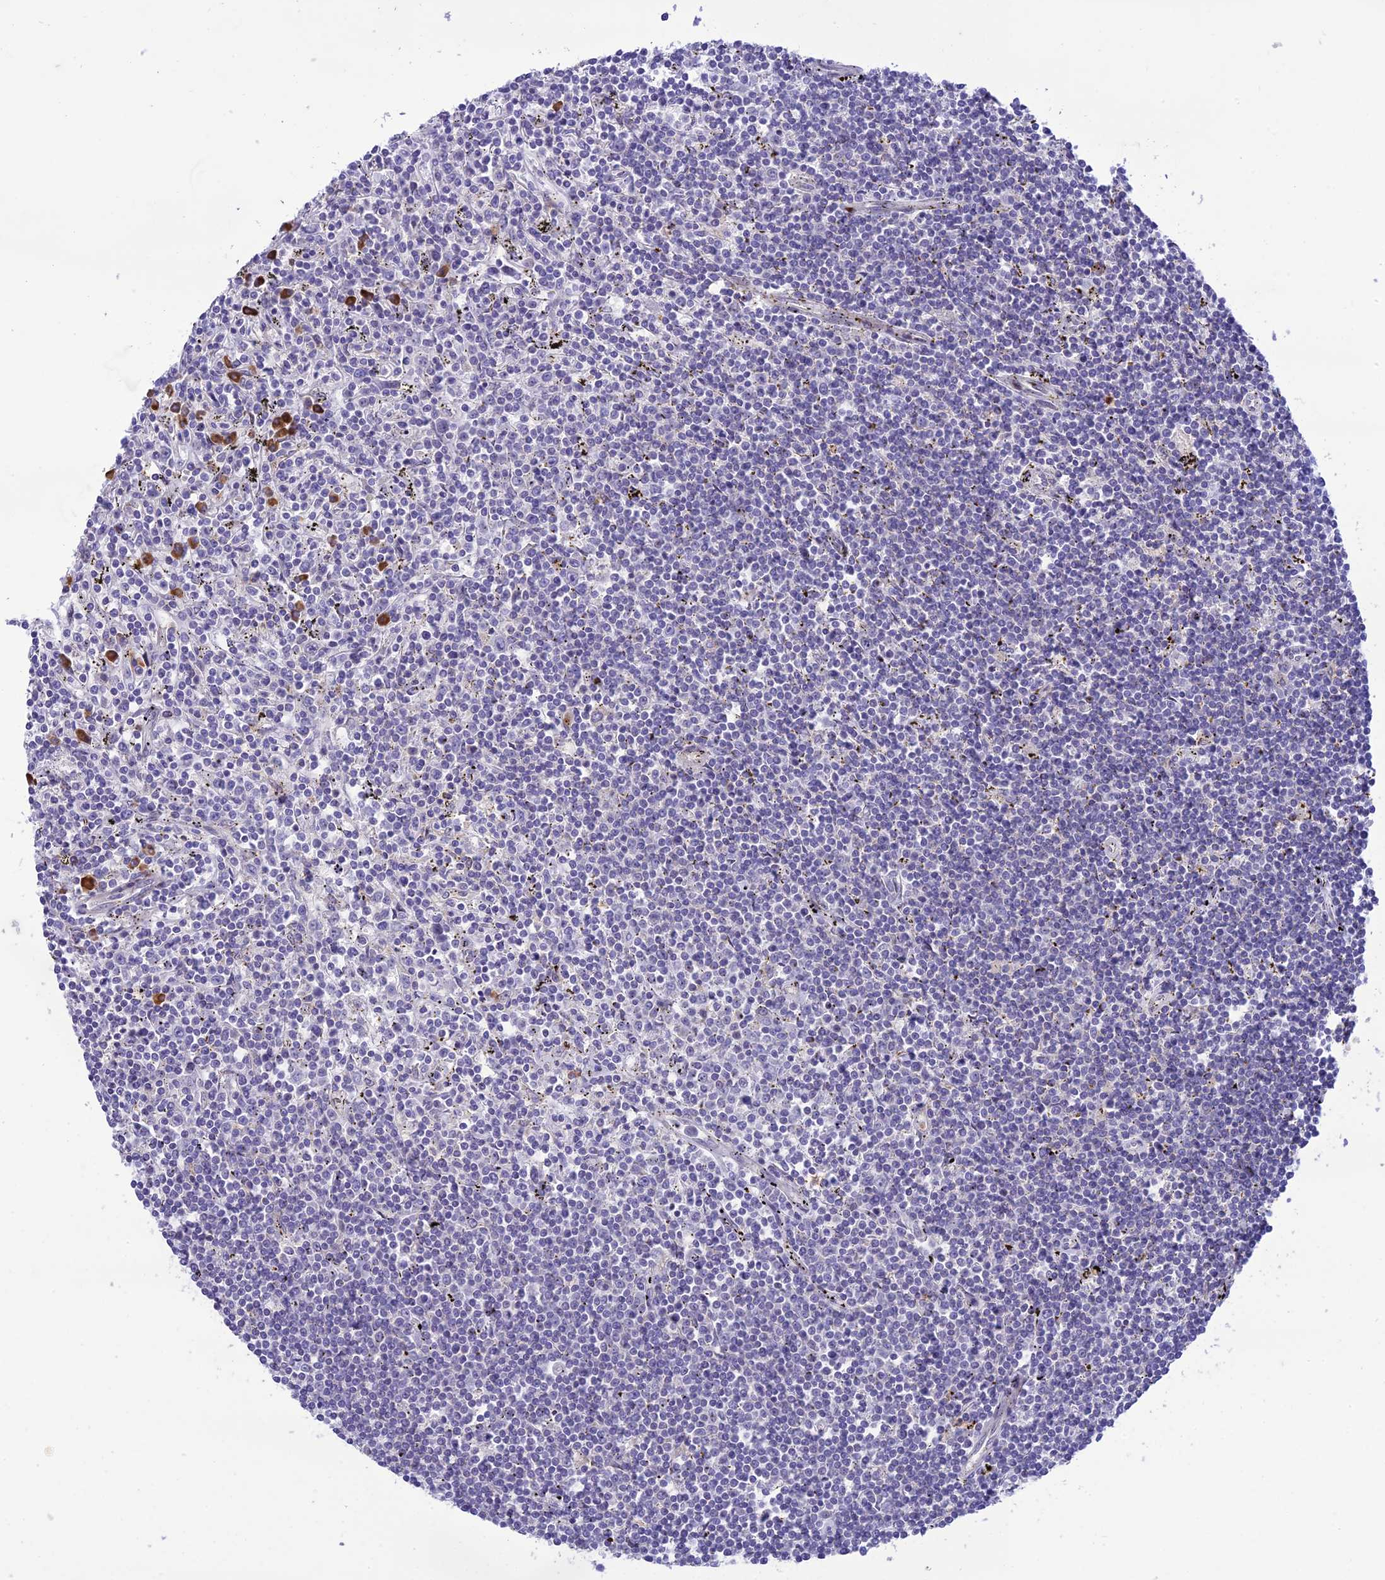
{"staining": {"intensity": "negative", "quantity": "none", "location": "none"}, "tissue": "lymphoma", "cell_type": "Tumor cells", "image_type": "cancer", "snomed": [{"axis": "morphology", "description": "Malignant lymphoma, non-Hodgkin's type, Low grade"}, {"axis": "topography", "description": "Spleen"}], "caption": "This is an IHC histopathology image of malignant lymphoma, non-Hodgkin's type (low-grade). There is no positivity in tumor cells.", "gene": "JMY", "patient": {"sex": "male", "age": 76}}